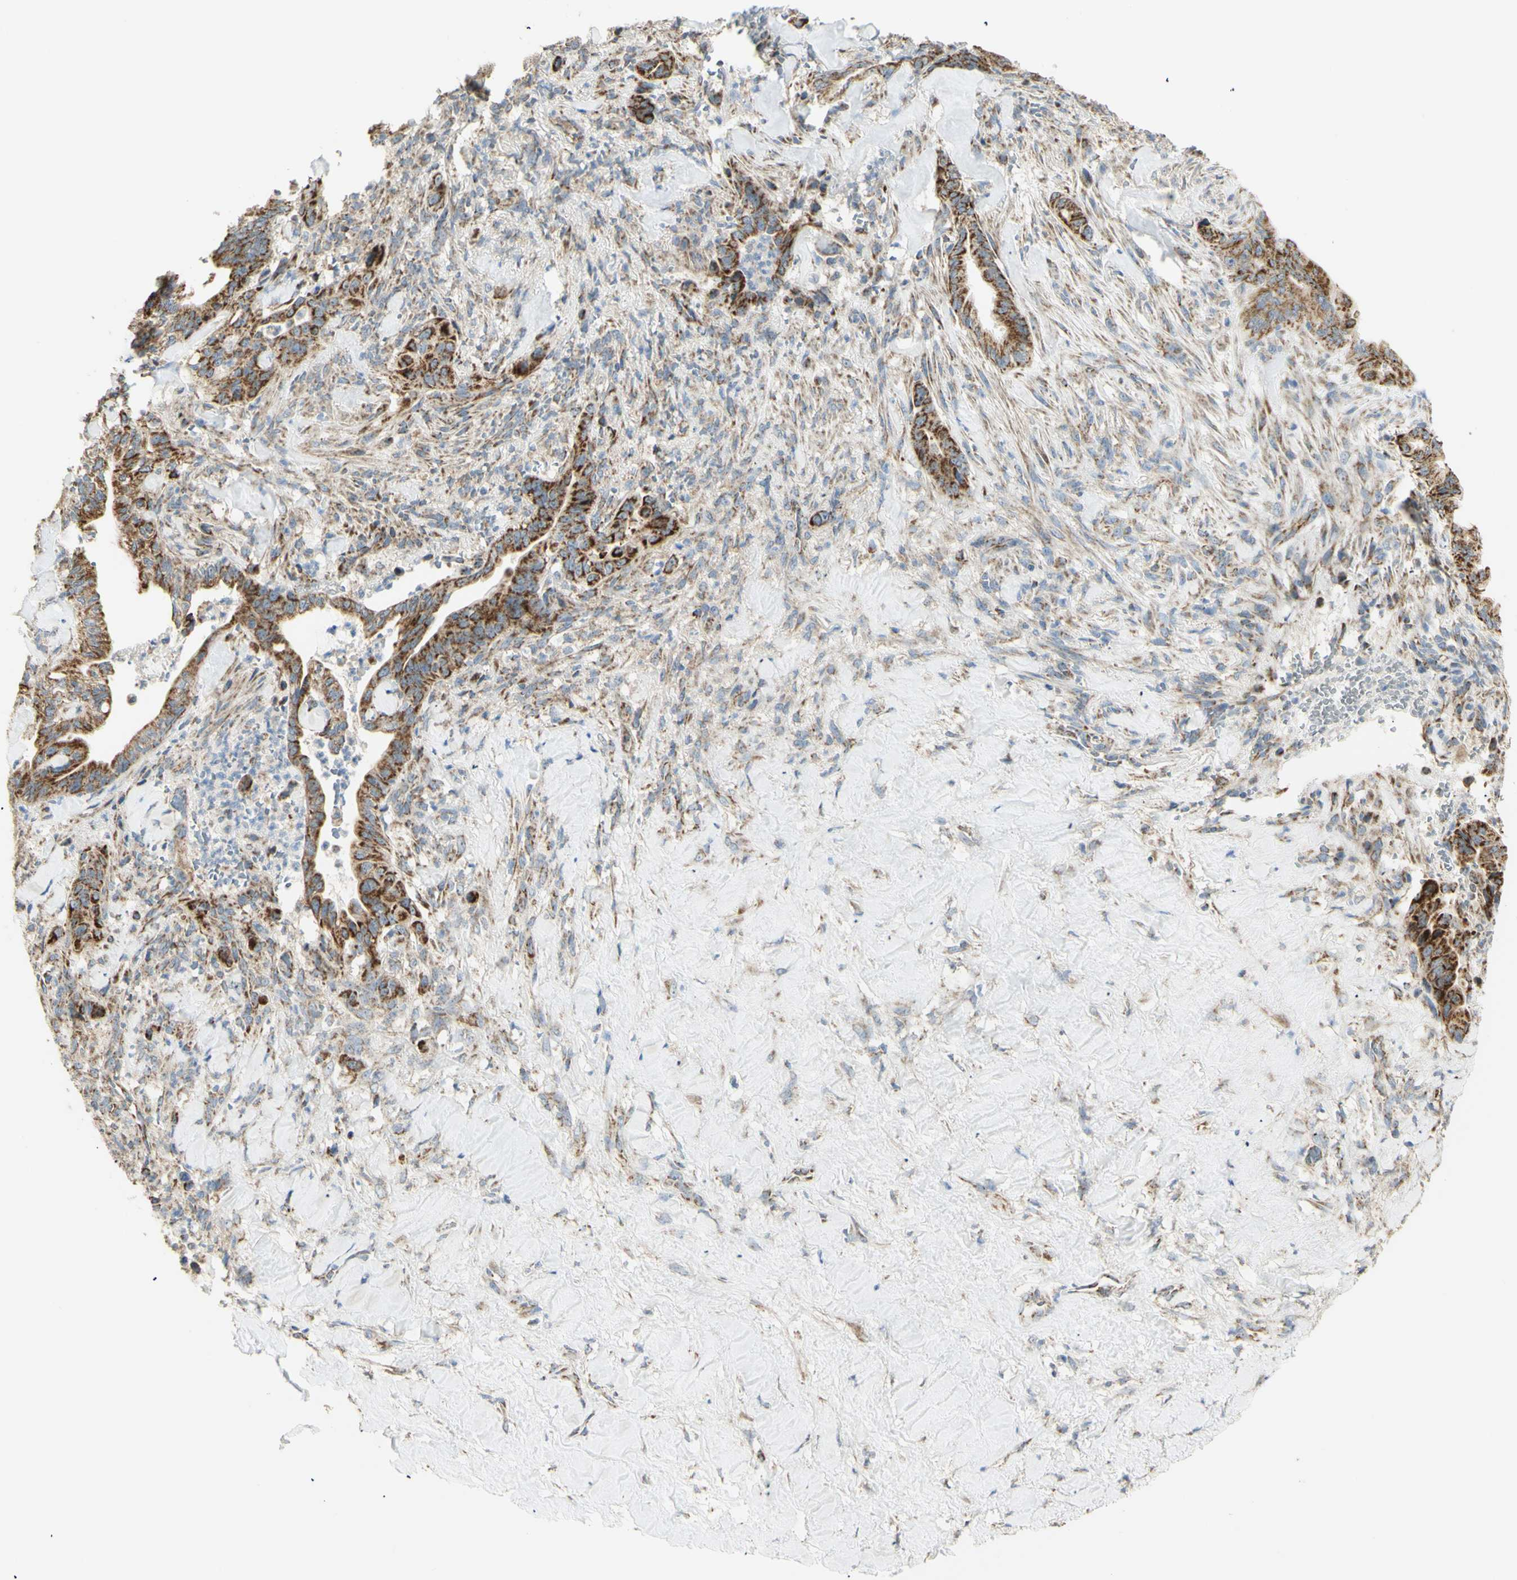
{"staining": {"intensity": "strong", "quantity": ">75%", "location": "cytoplasmic/membranous"}, "tissue": "liver cancer", "cell_type": "Tumor cells", "image_type": "cancer", "snomed": [{"axis": "morphology", "description": "Cholangiocarcinoma"}, {"axis": "topography", "description": "Liver"}], "caption": "Liver cholangiocarcinoma stained for a protein (brown) reveals strong cytoplasmic/membranous positive positivity in approximately >75% of tumor cells.", "gene": "LETM1", "patient": {"sex": "female", "age": 67}}